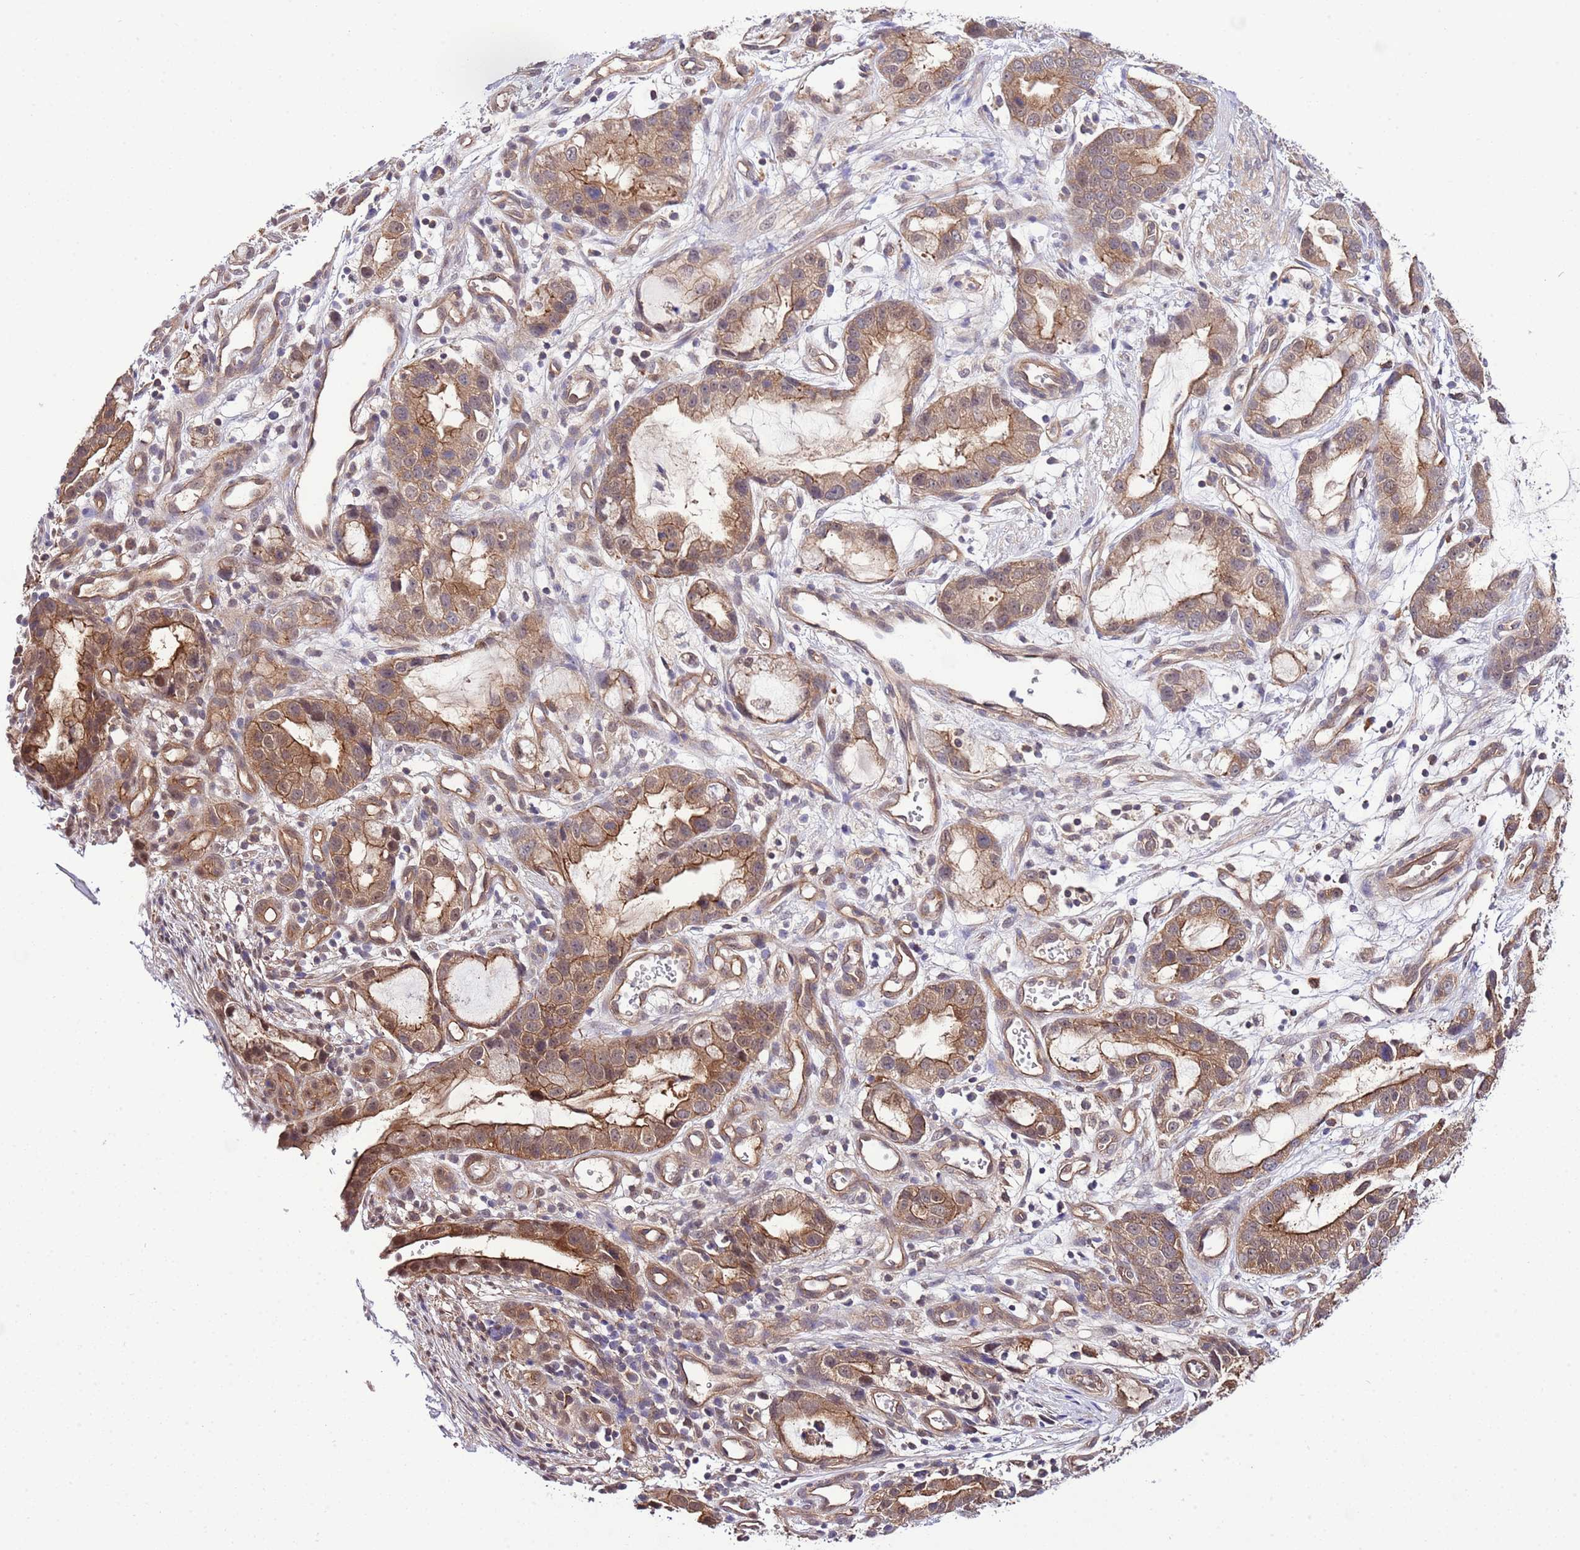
{"staining": {"intensity": "moderate", "quantity": ">75%", "location": "cytoplasmic/membranous"}, "tissue": "stomach cancer", "cell_type": "Tumor cells", "image_type": "cancer", "snomed": [{"axis": "morphology", "description": "Adenocarcinoma, NOS"}, {"axis": "topography", "description": "Stomach"}], "caption": "Immunohistochemistry of human stomach cancer exhibits medium levels of moderate cytoplasmic/membranous expression in approximately >75% of tumor cells. Using DAB (brown) and hematoxylin (blue) stains, captured at high magnification using brightfield microscopy.", "gene": "DONSON", "patient": {"sex": "male", "age": 55}}